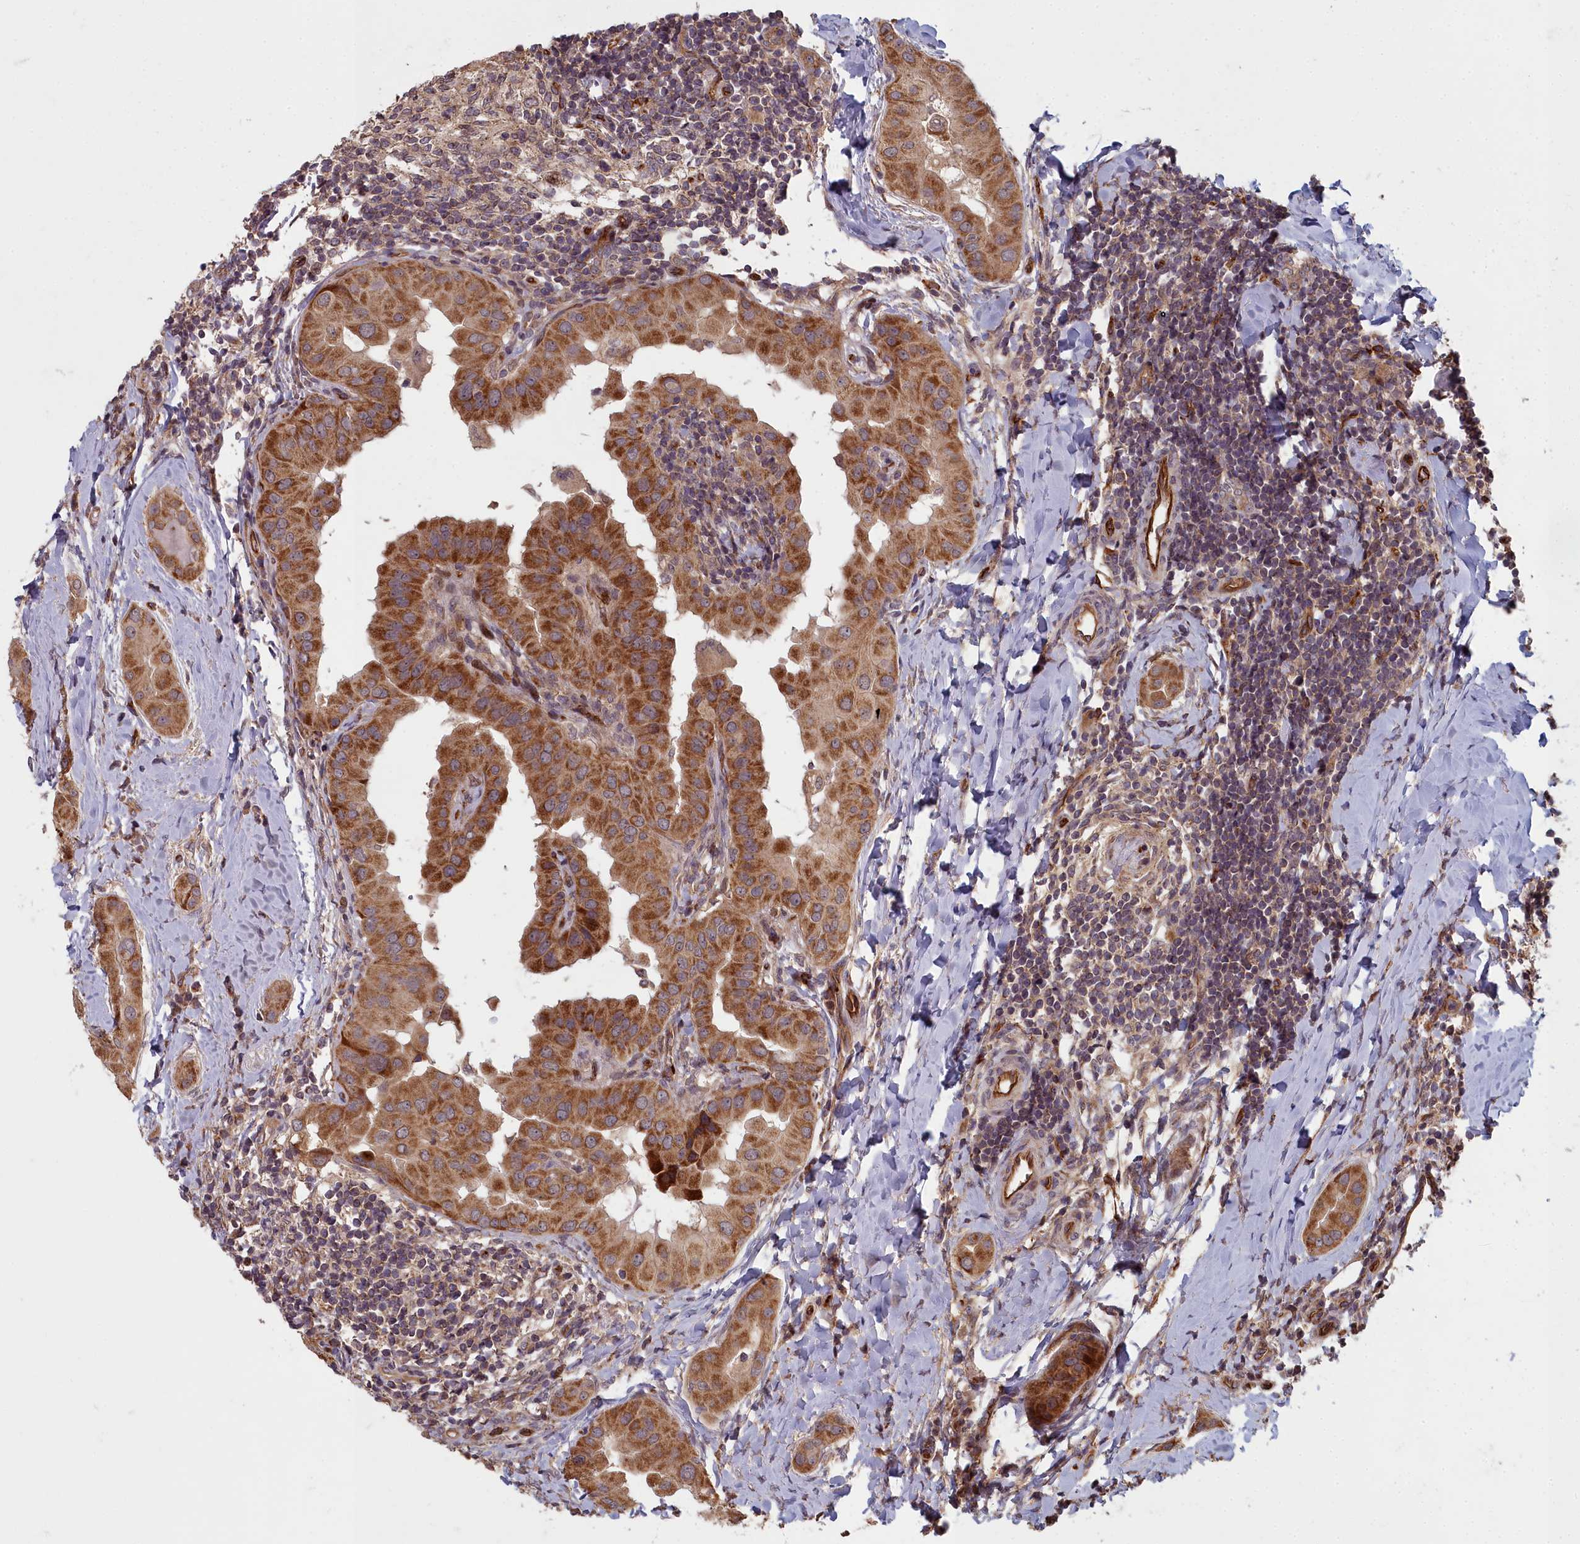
{"staining": {"intensity": "moderate", "quantity": ">75%", "location": "cytoplasmic/membranous"}, "tissue": "thyroid cancer", "cell_type": "Tumor cells", "image_type": "cancer", "snomed": [{"axis": "morphology", "description": "Papillary adenocarcinoma, NOS"}, {"axis": "topography", "description": "Thyroid gland"}], "caption": "Human thyroid cancer (papillary adenocarcinoma) stained for a protein (brown) displays moderate cytoplasmic/membranous positive staining in about >75% of tumor cells.", "gene": "TSPYL4", "patient": {"sex": "male", "age": 33}}